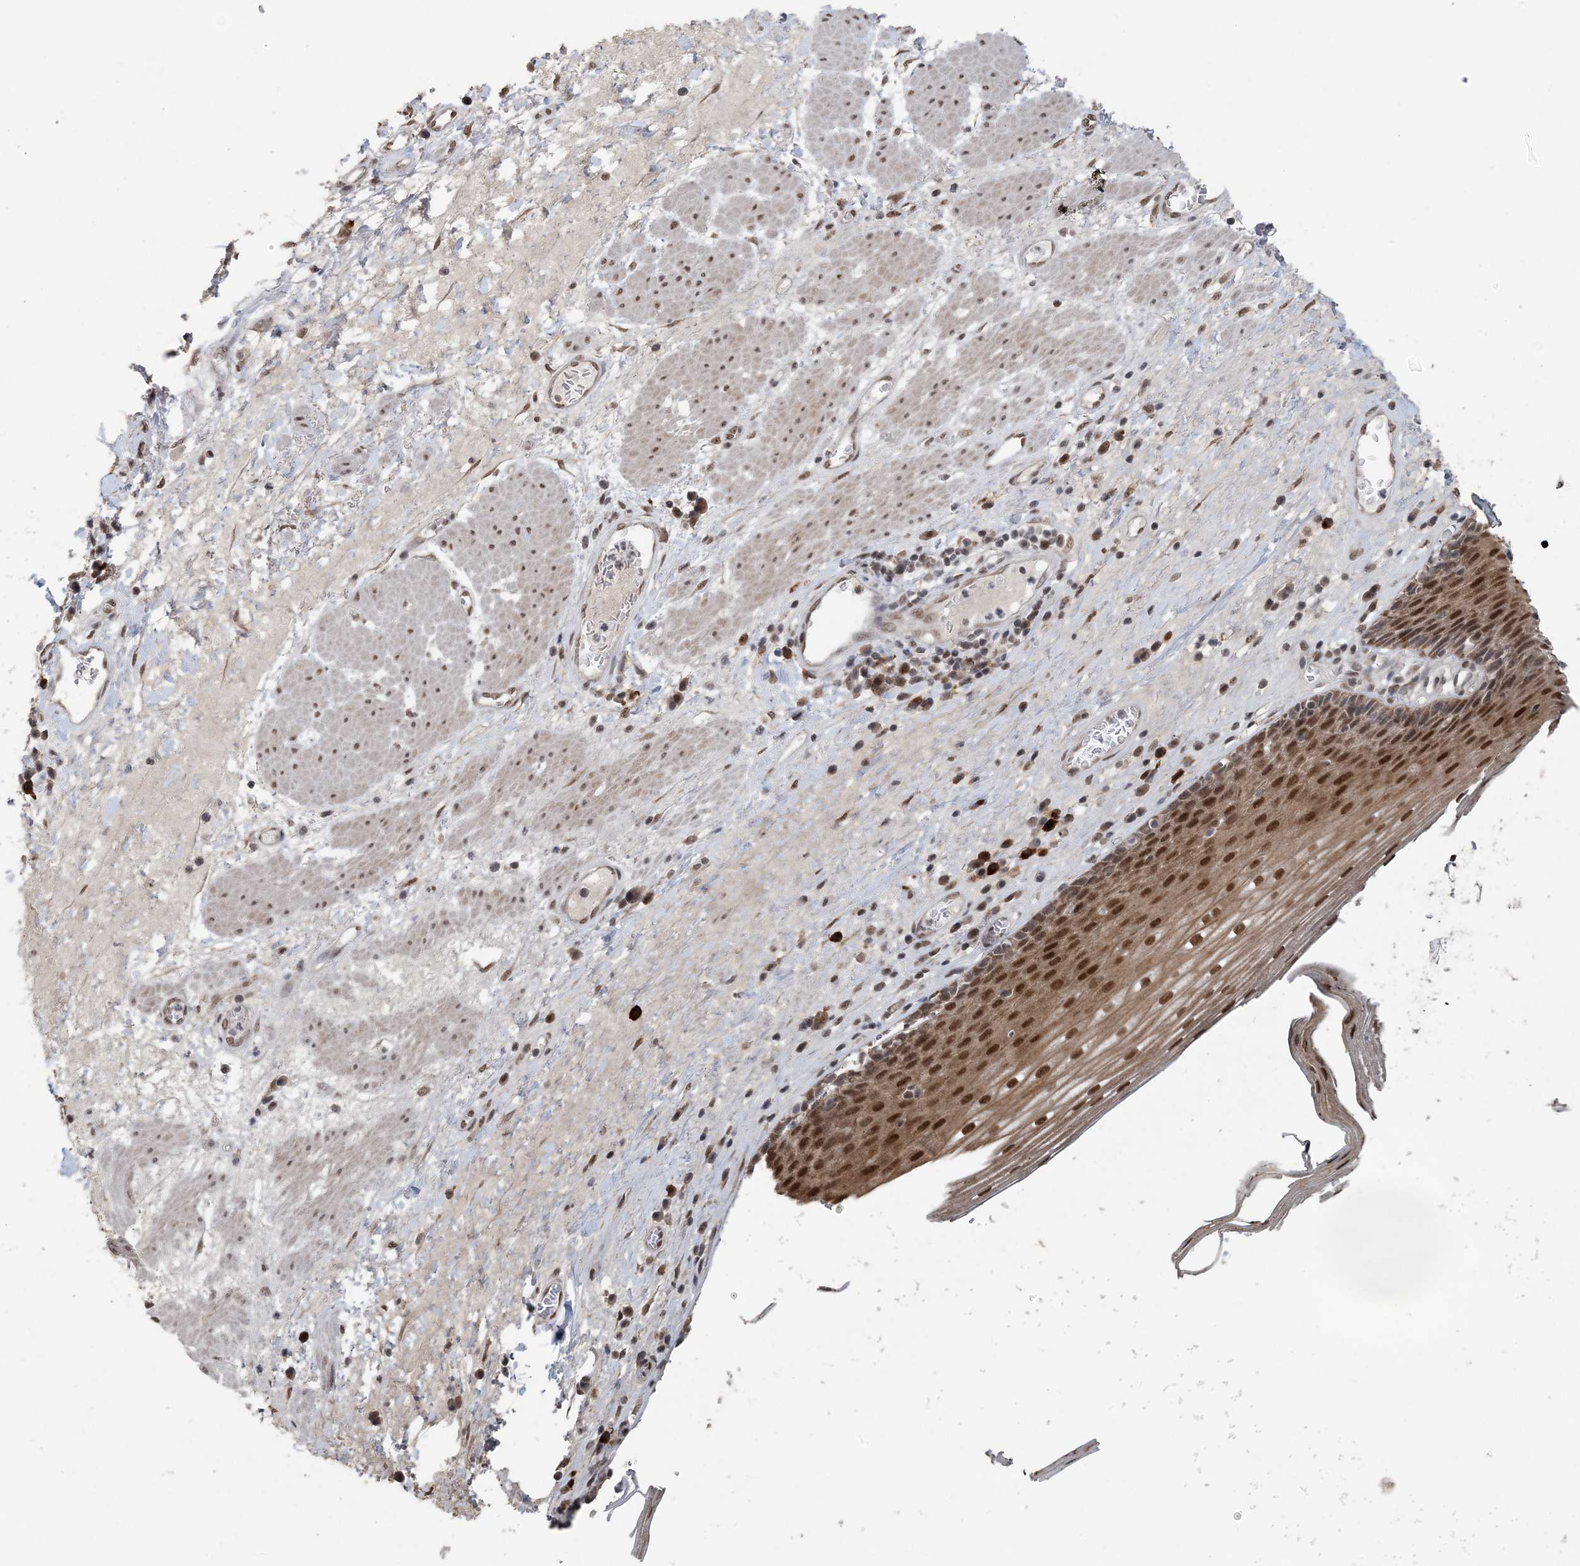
{"staining": {"intensity": "strong", "quantity": ">75%", "location": "cytoplasmic/membranous,nuclear"}, "tissue": "esophagus", "cell_type": "Squamous epithelial cells", "image_type": "normal", "snomed": [{"axis": "morphology", "description": "Normal tissue, NOS"}, {"axis": "topography", "description": "Esophagus"}], "caption": "An image of esophagus stained for a protein exhibits strong cytoplasmic/membranous,nuclear brown staining in squamous epithelial cells.", "gene": "MBD2", "patient": {"sex": "male", "age": 62}}